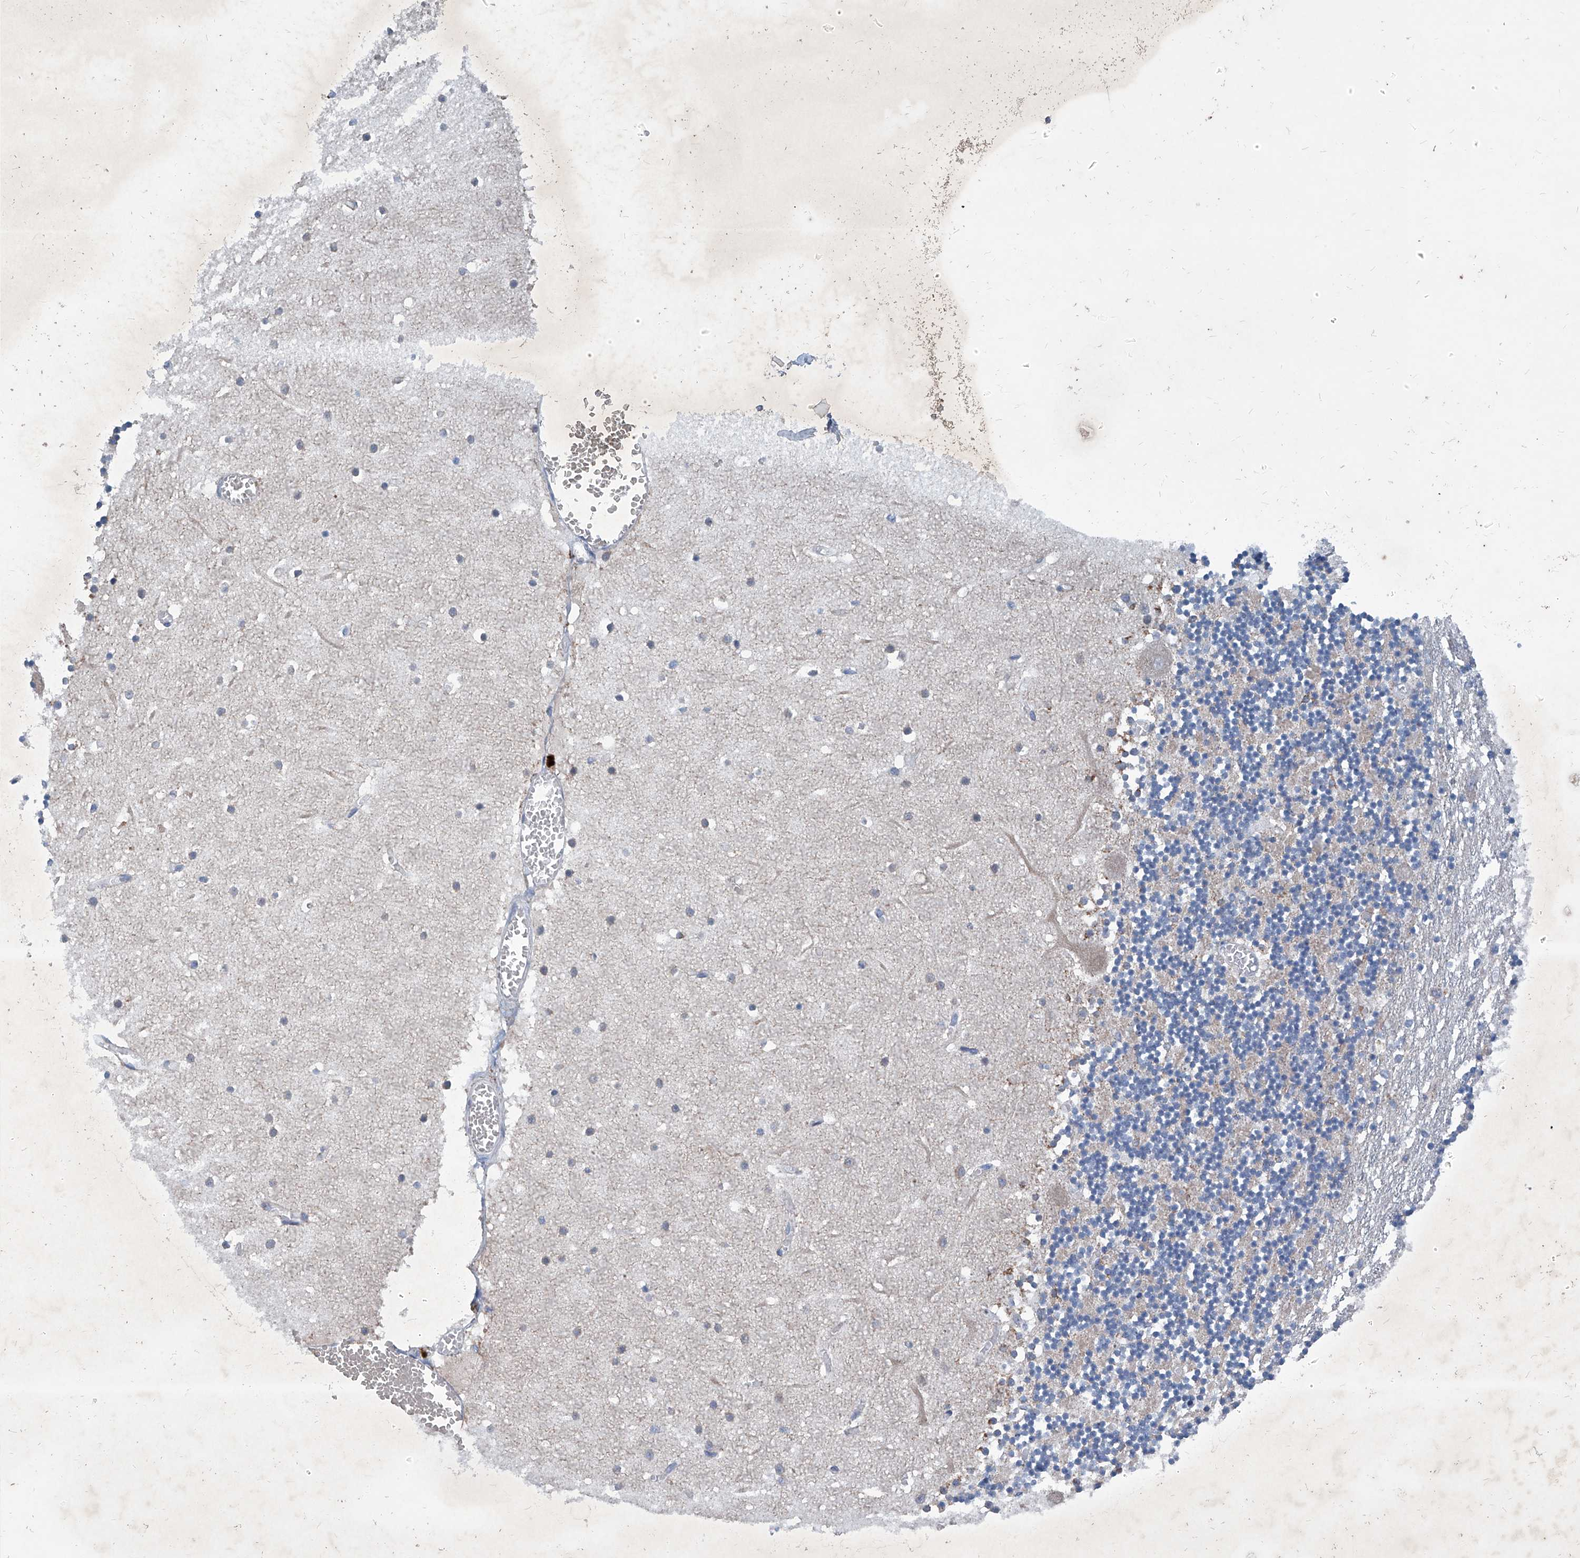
{"staining": {"intensity": "negative", "quantity": "none", "location": "none"}, "tissue": "cerebellum", "cell_type": "Cells in granular layer", "image_type": "normal", "snomed": [{"axis": "morphology", "description": "Normal tissue, NOS"}, {"axis": "topography", "description": "Cerebellum"}], "caption": "Histopathology image shows no significant protein positivity in cells in granular layer of normal cerebellum. (DAB (3,3'-diaminobenzidine) IHC, high magnification).", "gene": "MTARC1", "patient": {"sex": "female", "age": 28}}